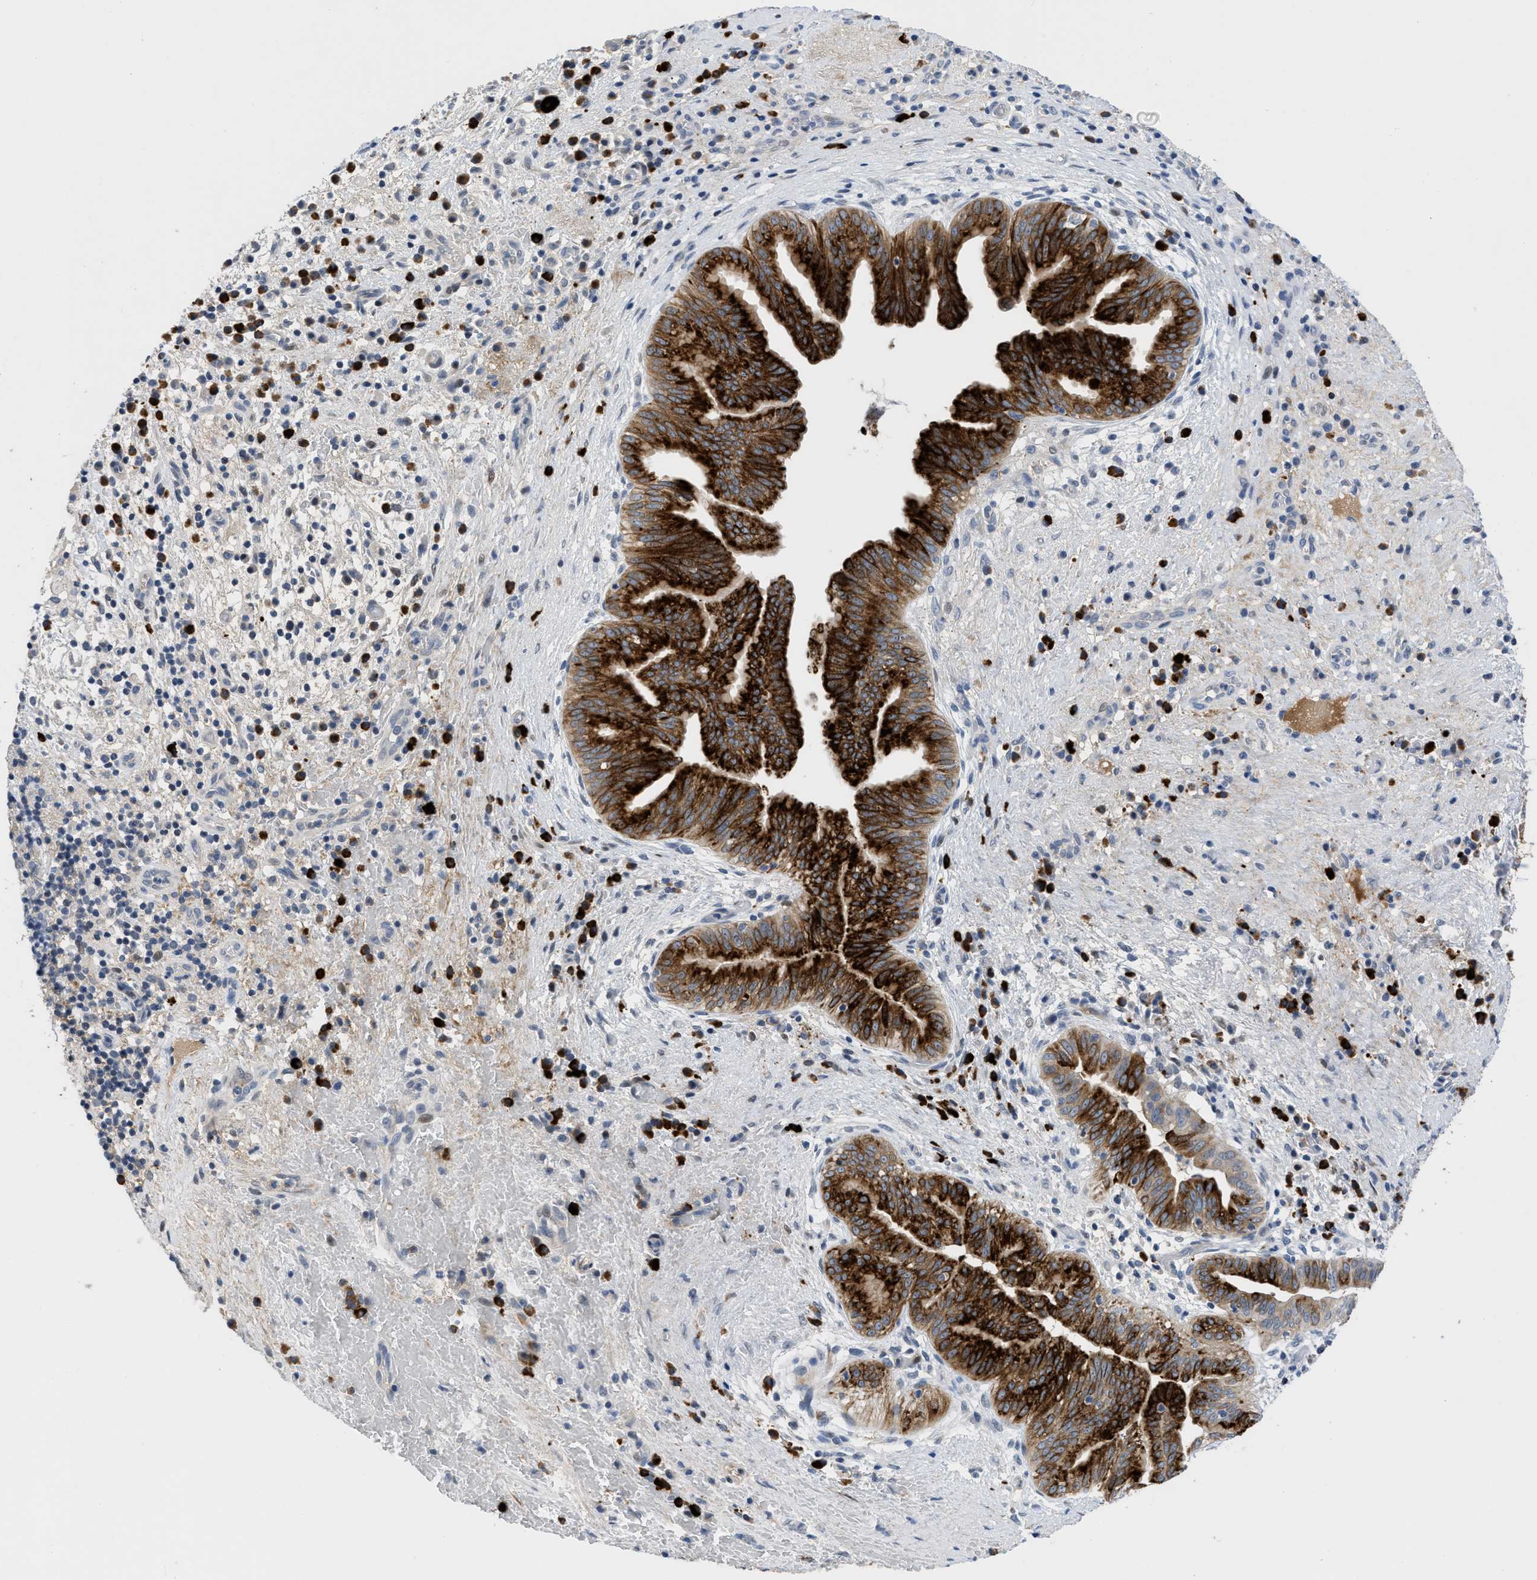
{"staining": {"intensity": "strong", "quantity": ">75%", "location": "cytoplasmic/membranous"}, "tissue": "liver cancer", "cell_type": "Tumor cells", "image_type": "cancer", "snomed": [{"axis": "morphology", "description": "Cholangiocarcinoma"}, {"axis": "topography", "description": "Liver"}], "caption": "Protein staining of liver cholangiocarcinoma tissue shows strong cytoplasmic/membranous expression in approximately >75% of tumor cells. (DAB IHC, brown staining for protein, blue staining for nuclei).", "gene": "OR9K2", "patient": {"sex": "female", "age": 38}}